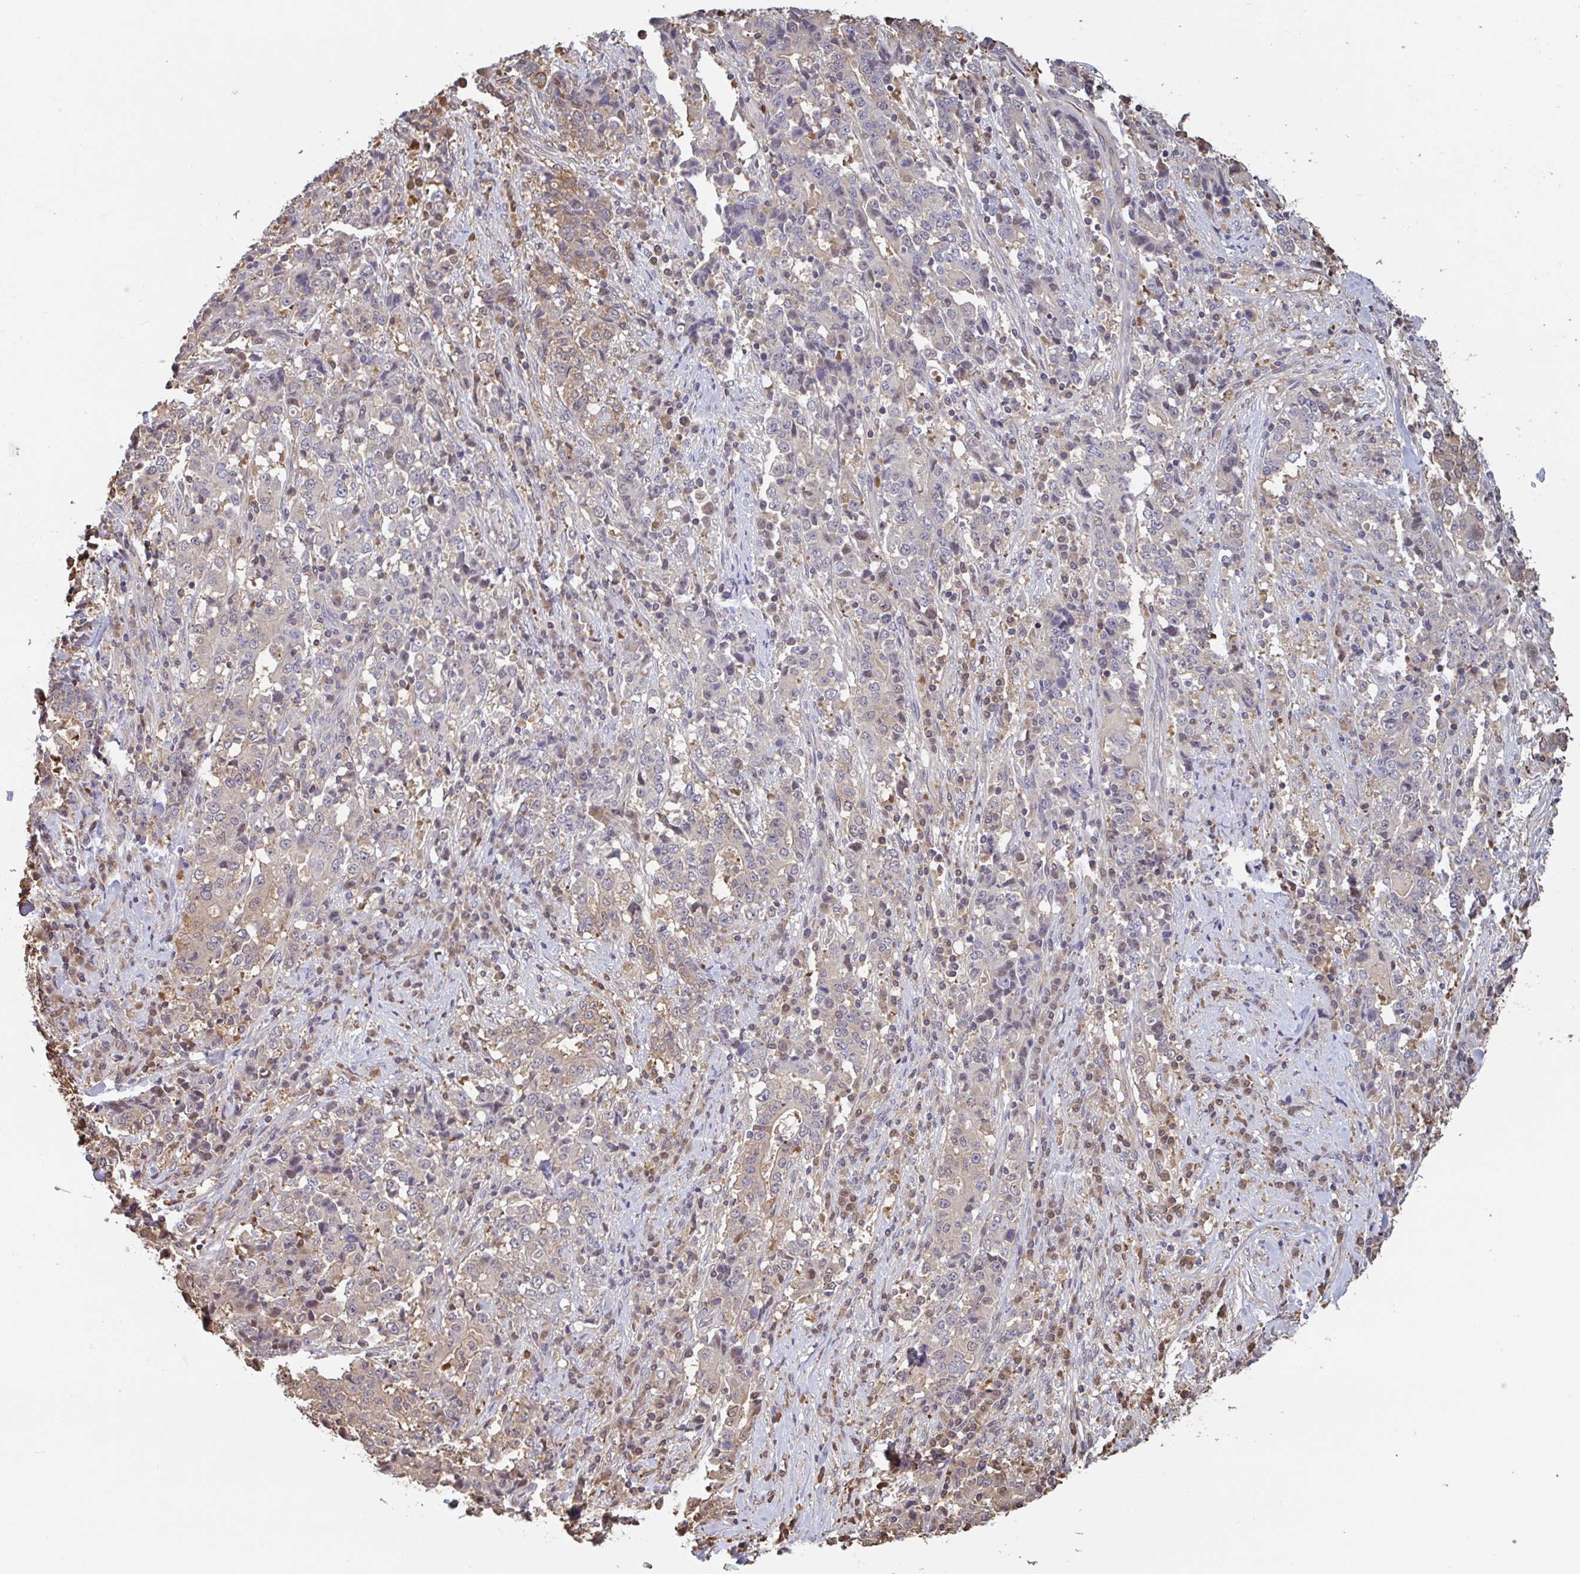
{"staining": {"intensity": "negative", "quantity": "none", "location": "none"}, "tissue": "stomach cancer", "cell_type": "Tumor cells", "image_type": "cancer", "snomed": [{"axis": "morphology", "description": "Normal tissue, NOS"}, {"axis": "morphology", "description": "Adenocarcinoma, NOS"}, {"axis": "topography", "description": "Stomach, upper"}, {"axis": "topography", "description": "Stomach"}], "caption": "The histopathology image demonstrates no staining of tumor cells in stomach cancer (adenocarcinoma).", "gene": "OTOP2", "patient": {"sex": "male", "age": 59}}